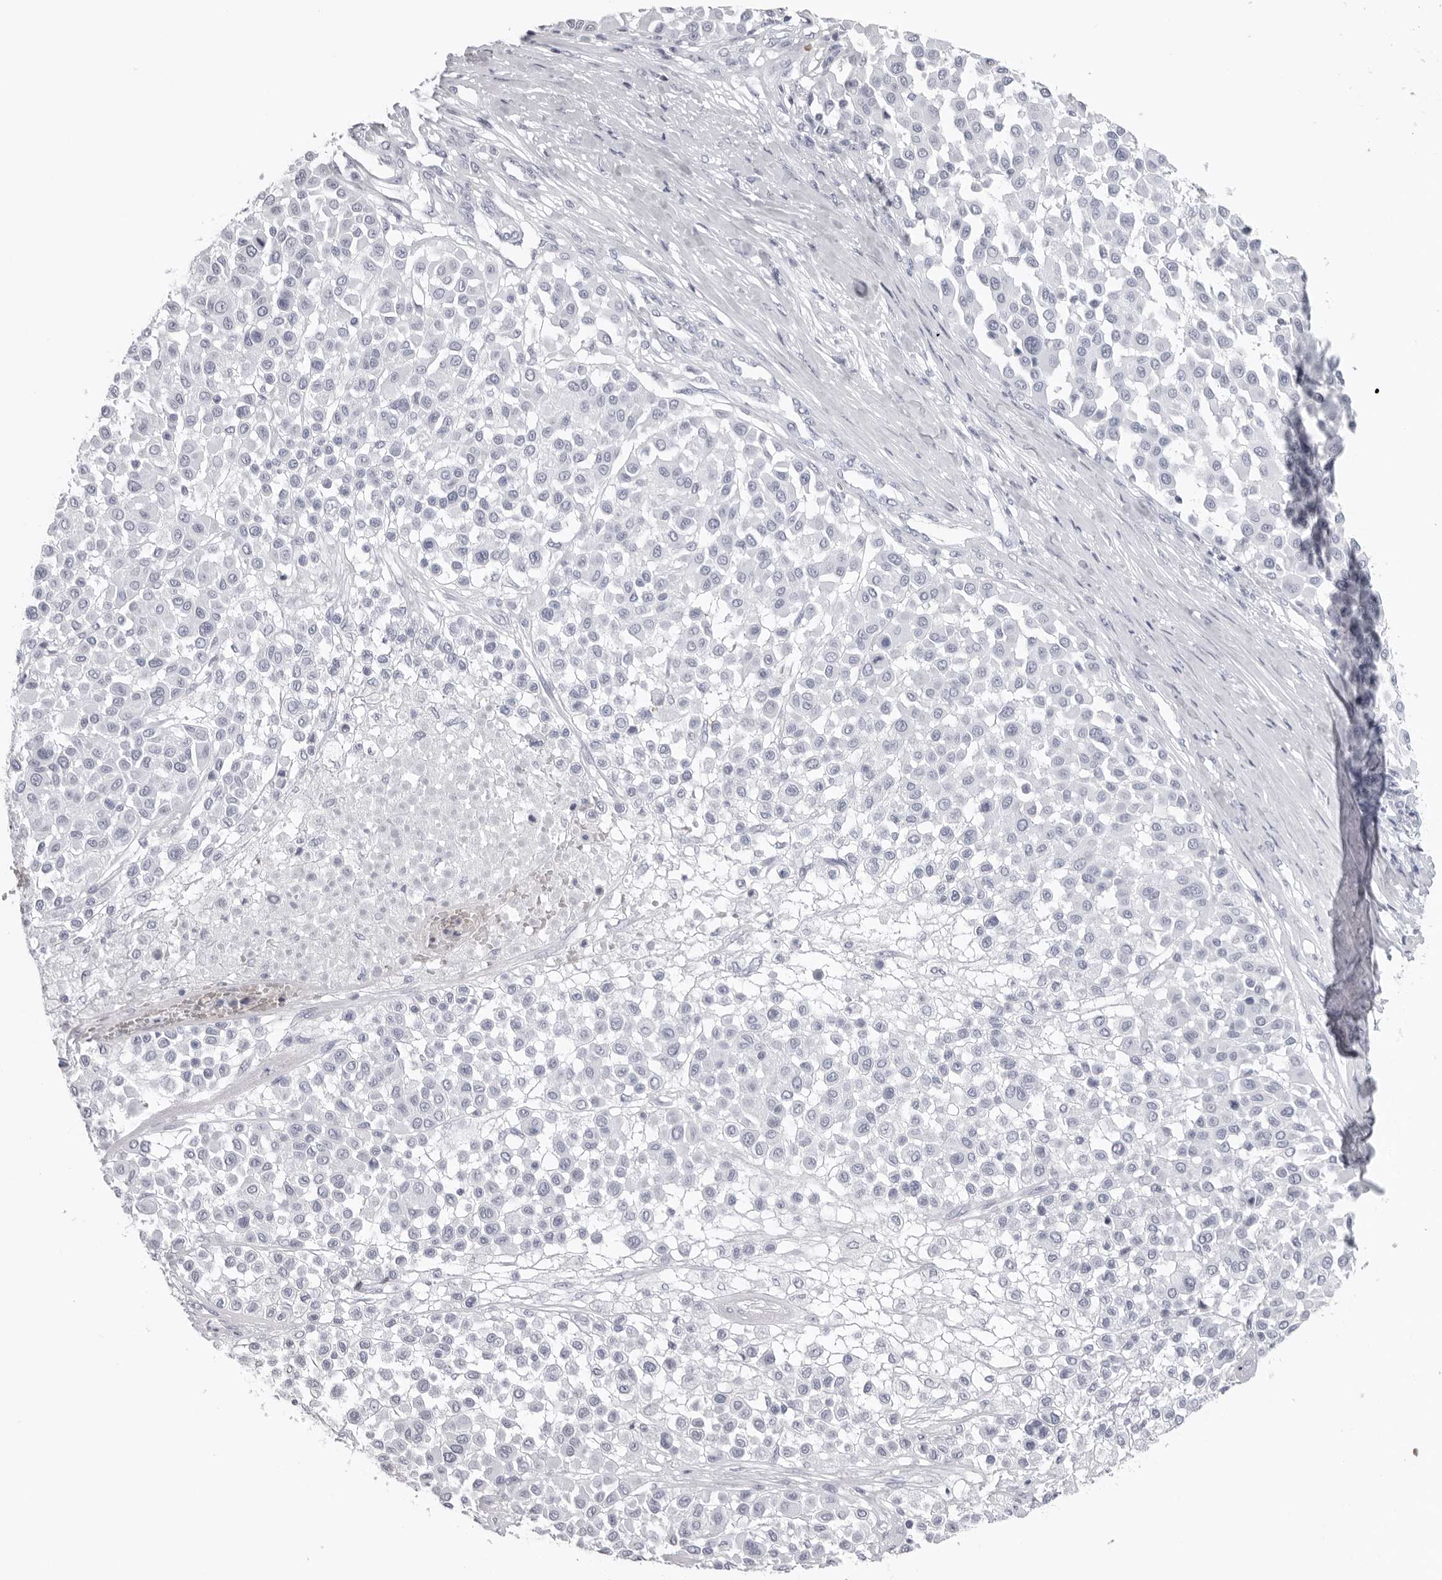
{"staining": {"intensity": "negative", "quantity": "none", "location": "none"}, "tissue": "melanoma", "cell_type": "Tumor cells", "image_type": "cancer", "snomed": [{"axis": "morphology", "description": "Malignant melanoma, Metastatic site"}, {"axis": "topography", "description": "Soft tissue"}], "caption": "Tumor cells show no significant expression in malignant melanoma (metastatic site).", "gene": "EPB41", "patient": {"sex": "male", "age": 41}}